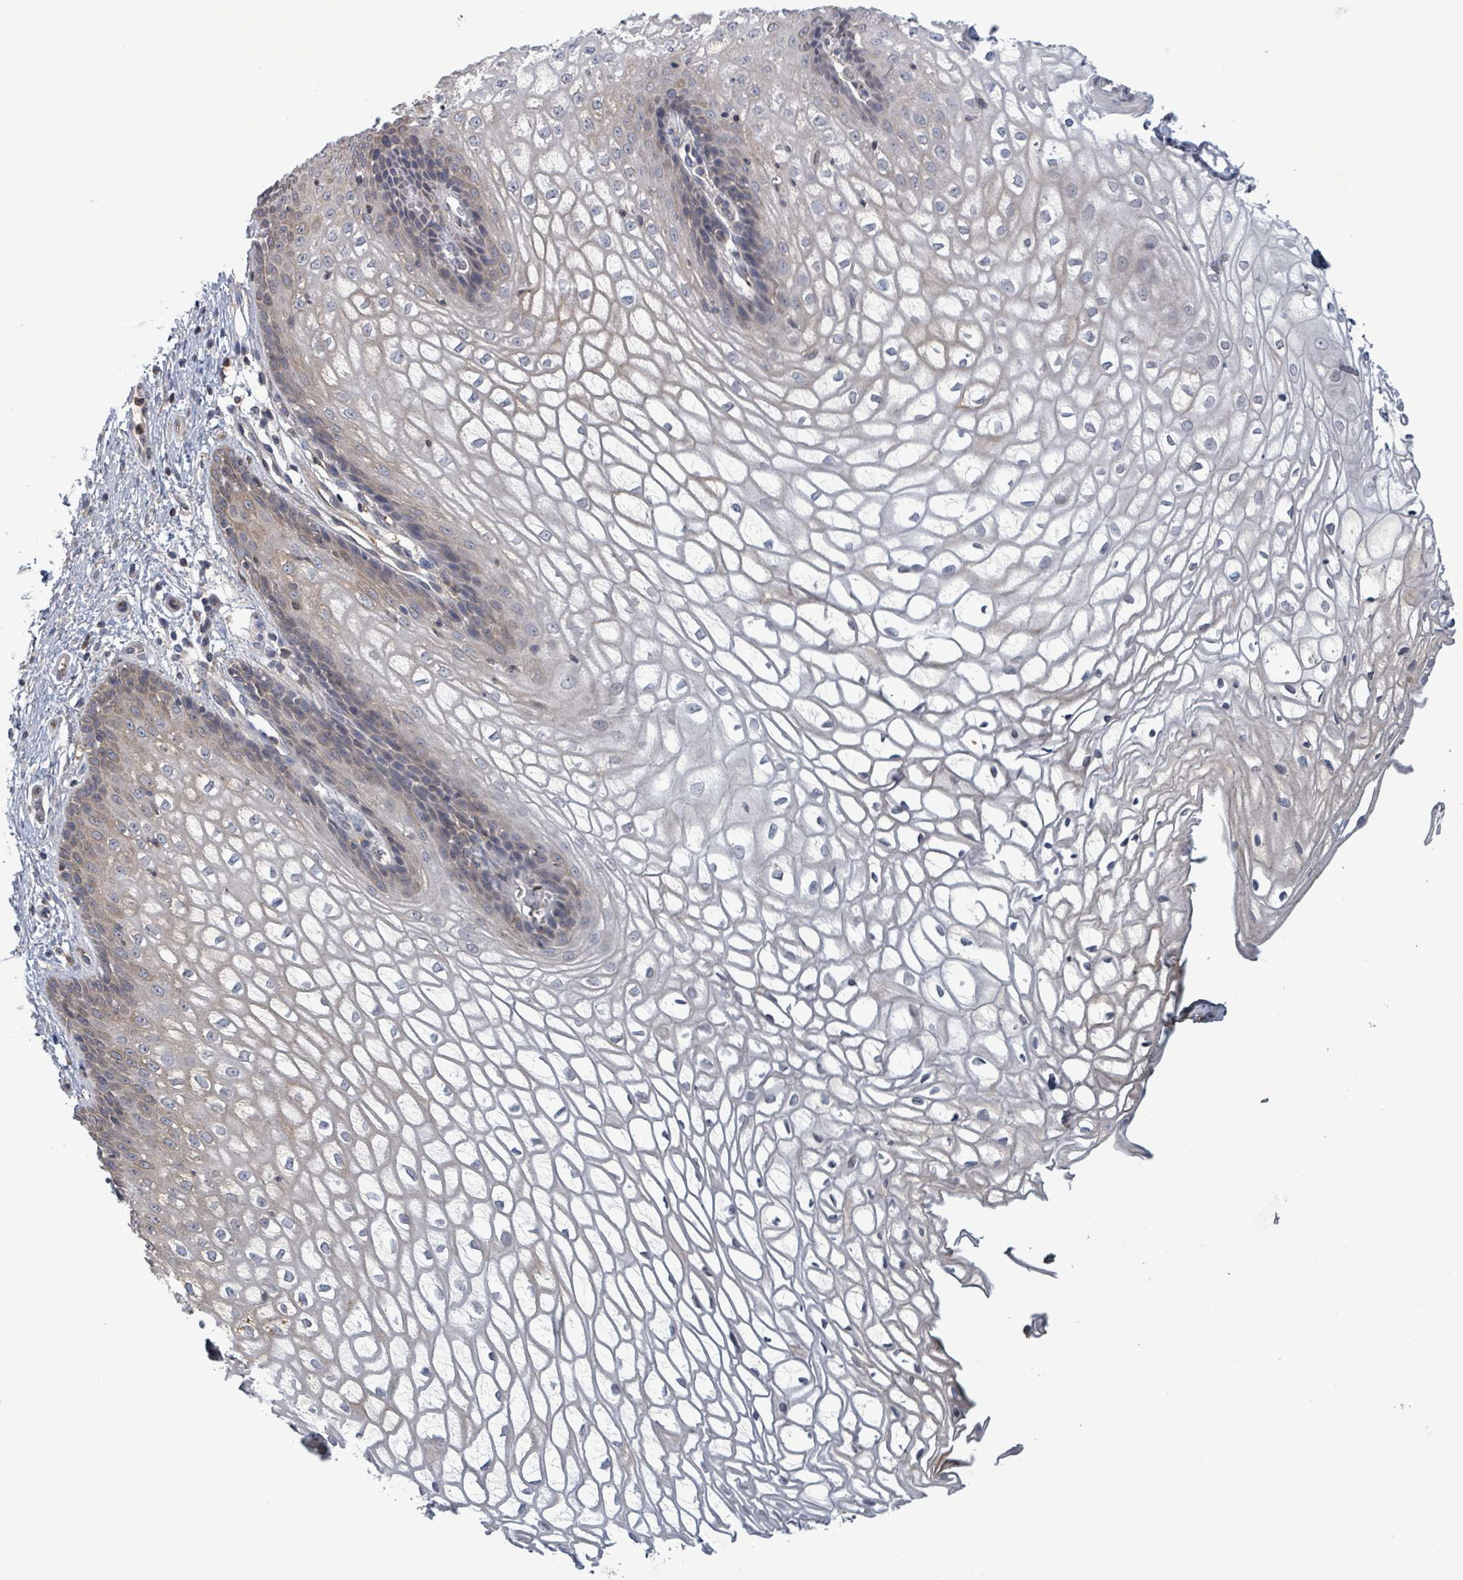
{"staining": {"intensity": "negative", "quantity": "none", "location": "none"}, "tissue": "vagina", "cell_type": "Squamous epithelial cells", "image_type": "normal", "snomed": [{"axis": "morphology", "description": "Normal tissue, NOS"}, {"axis": "topography", "description": "Vagina"}], "caption": "Immunohistochemistry (IHC) histopathology image of unremarkable vagina: human vagina stained with DAB (3,3'-diaminobenzidine) demonstrates no significant protein expression in squamous epithelial cells. The staining was performed using DAB (3,3'-diaminobenzidine) to visualize the protein expression in brown, while the nuclei were stained in blue with hematoxylin (Magnification: 20x).", "gene": "GRM8", "patient": {"sex": "female", "age": 34}}